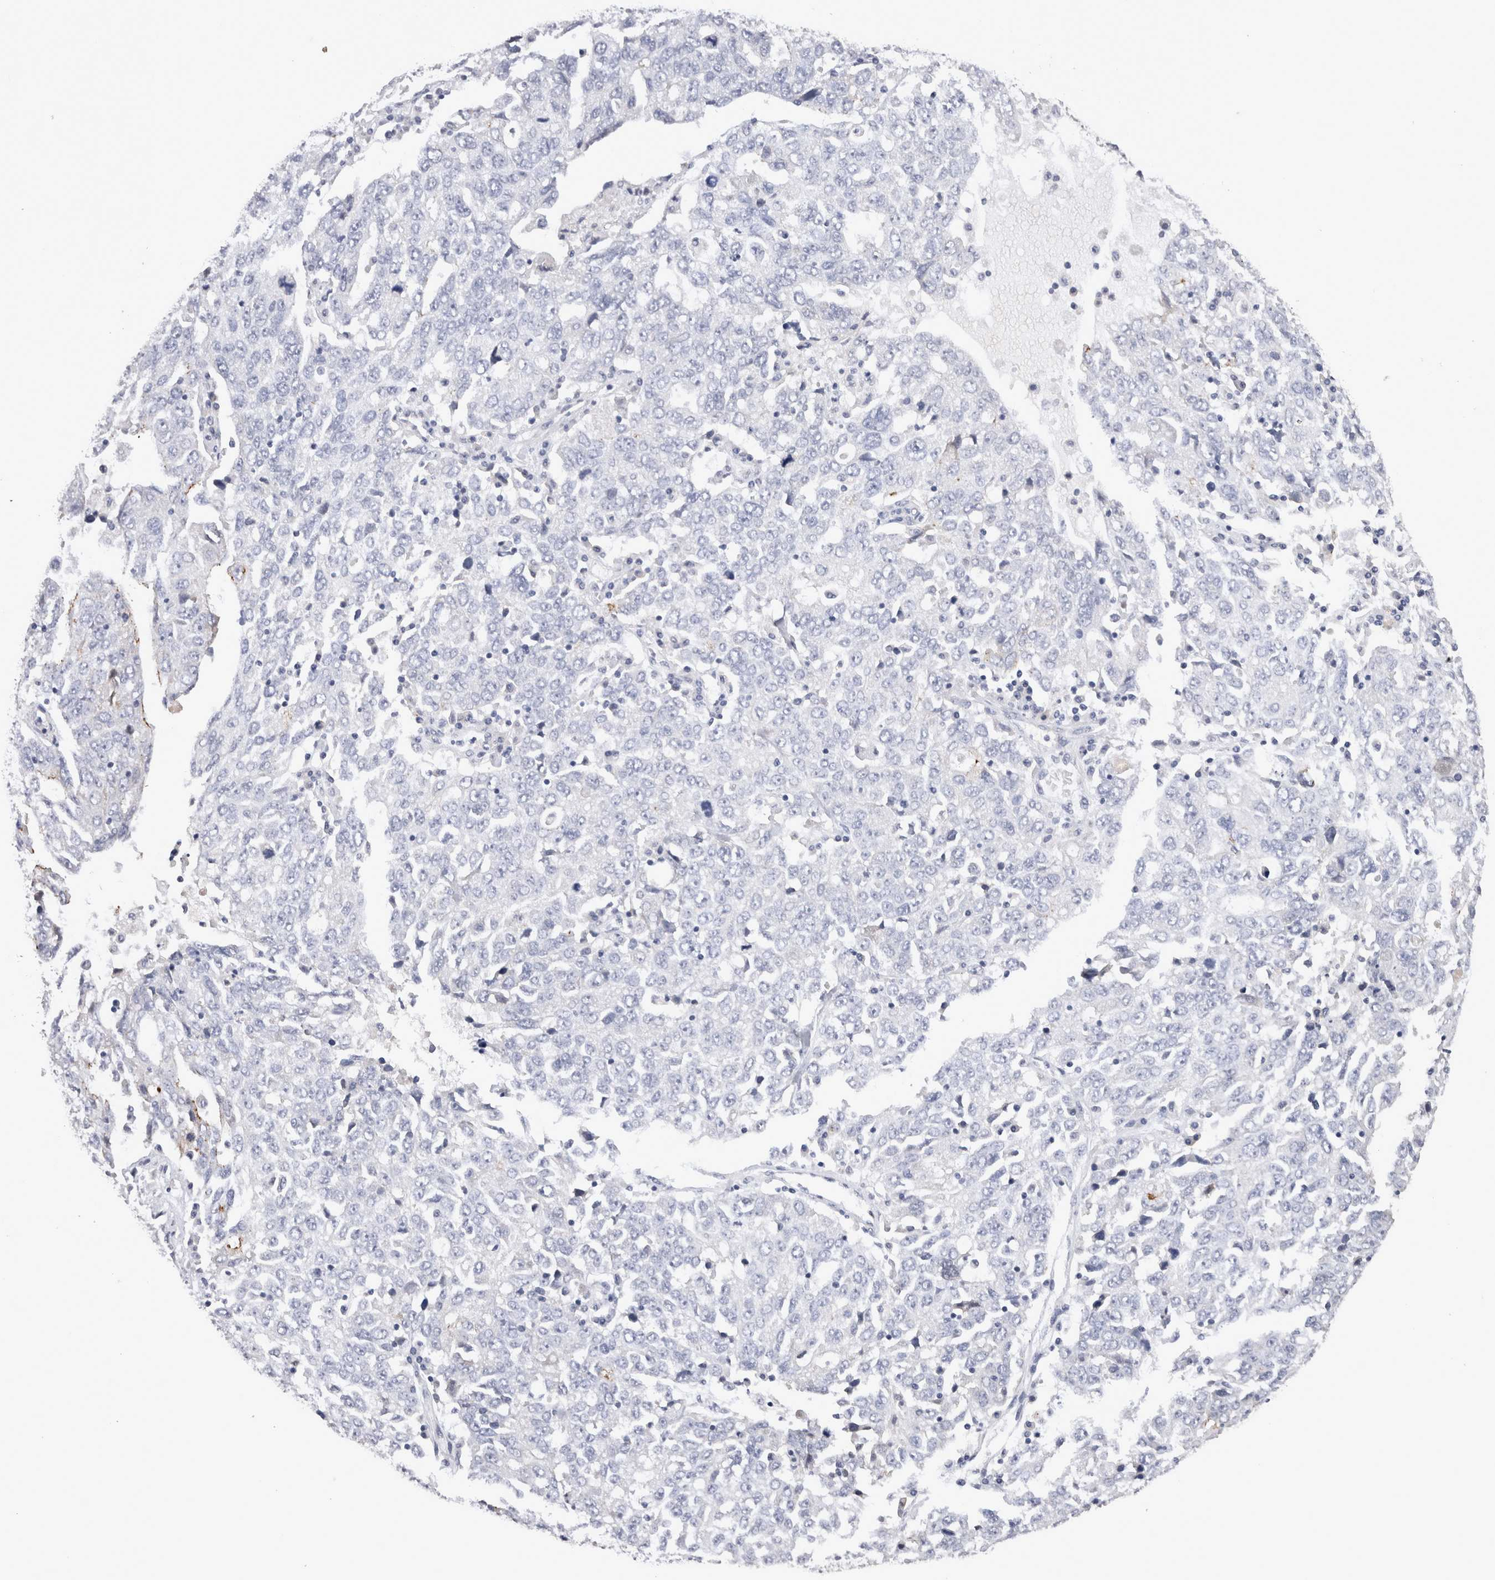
{"staining": {"intensity": "weak", "quantity": "<25%", "location": "cytoplasmic/membranous"}, "tissue": "ovarian cancer", "cell_type": "Tumor cells", "image_type": "cancer", "snomed": [{"axis": "morphology", "description": "Carcinoma, endometroid"}, {"axis": "topography", "description": "Ovary"}], "caption": "The IHC histopathology image has no significant positivity in tumor cells of endometroid carcinoma (ovarian) tissue.", "gene": "CDH6", "patient": {"sex": "female", "age": 62}}